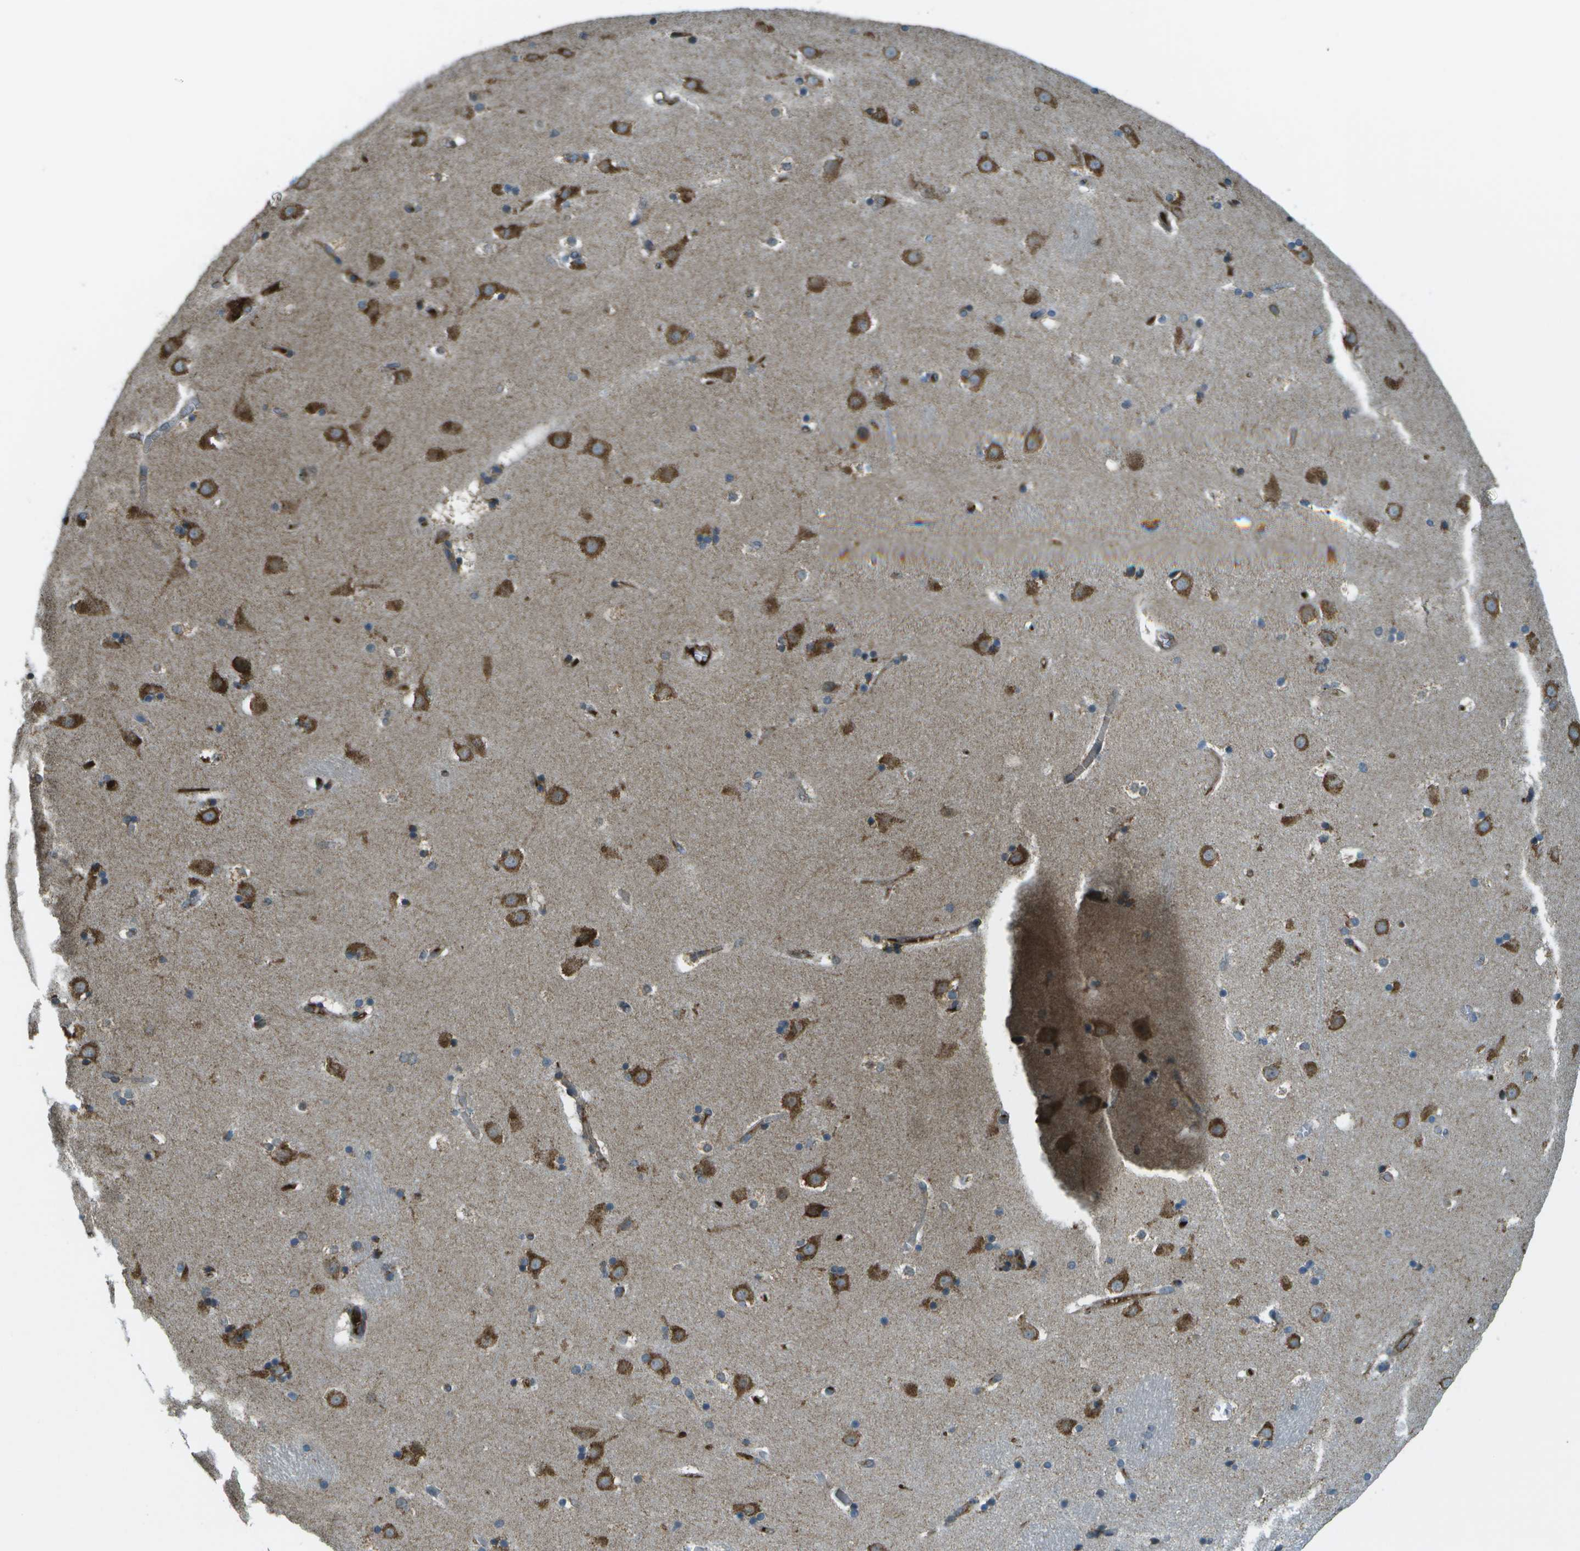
{"staining": {"intensity": "strong", "quantity": "25%-75%", "location": "cytoplasmic/membranous"}, "tissue": "caudate", "cell_type": "Glial cells", "image_type": "normal", "snomed": [{"axis": "morphology", "description": "Normal tissue, NOS"}, {"axis": "topography", "description": "Lateral ventricle wall"}], "caption": "This photomicrograph exhibits immunohistochemistry staining of normal human caudate, with high strong cytoplasmic/membranous staining in approximately 25%-75% of glial cells.", "gene": "USP30", "patient": {"sex": "male", "age": 45}}